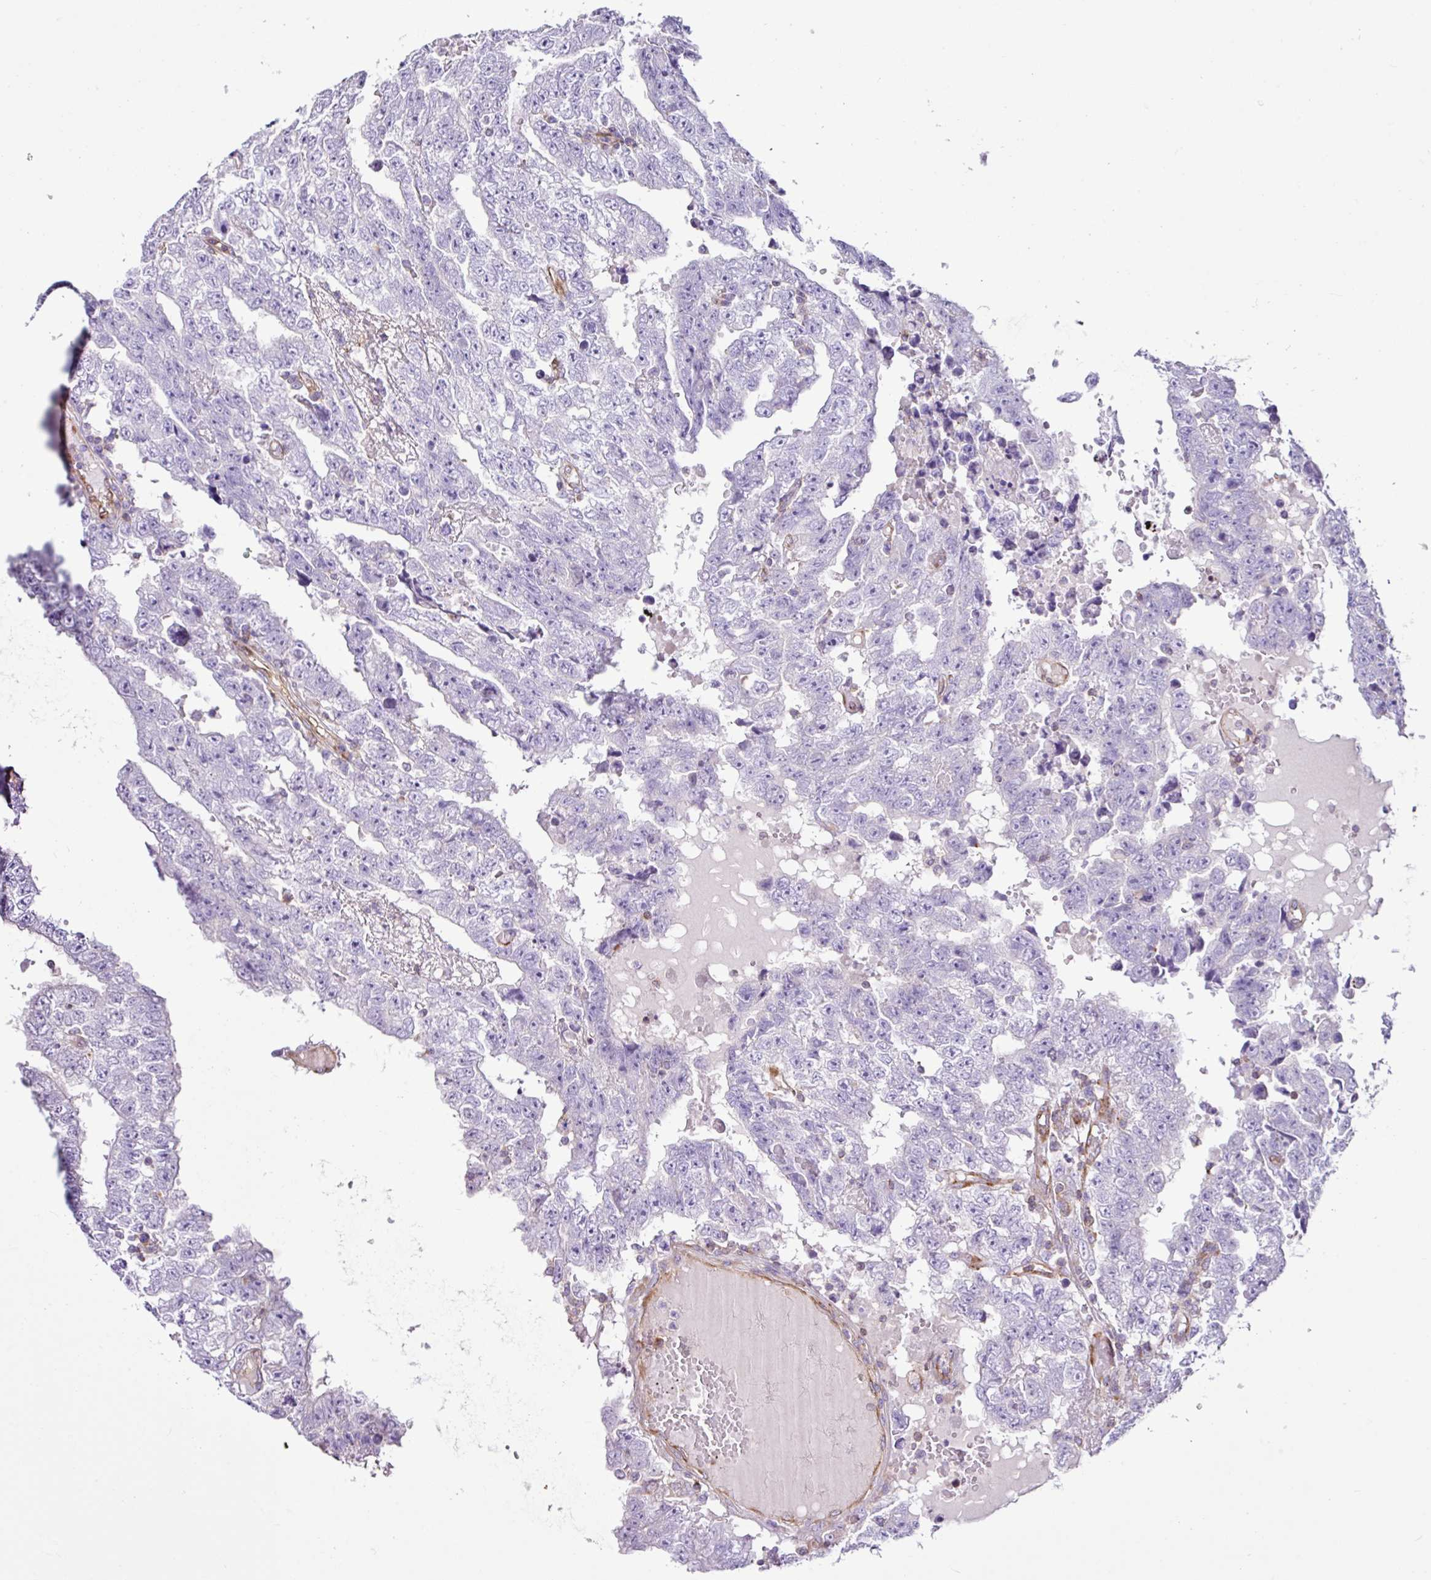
{"staining": {"intensity": "negative", "quantity": "none", "location": "none"}, "tissue": "testis cancer", "cell_type": "Tumor cells", "image_type": "cancer", "snomed": [{"axis": "morphology", "description": "Carcinoma, Embryonal, NOS"}, {"axis": "topography", "description": "Testis"}], "caption": "The immunohistochemistry histopathology image has no significant expression in tumor cells of testis cancer (embryonal carcinoma) tissue.", "gene": "EME2", "patient": {"sex": "male", "age": 25}}